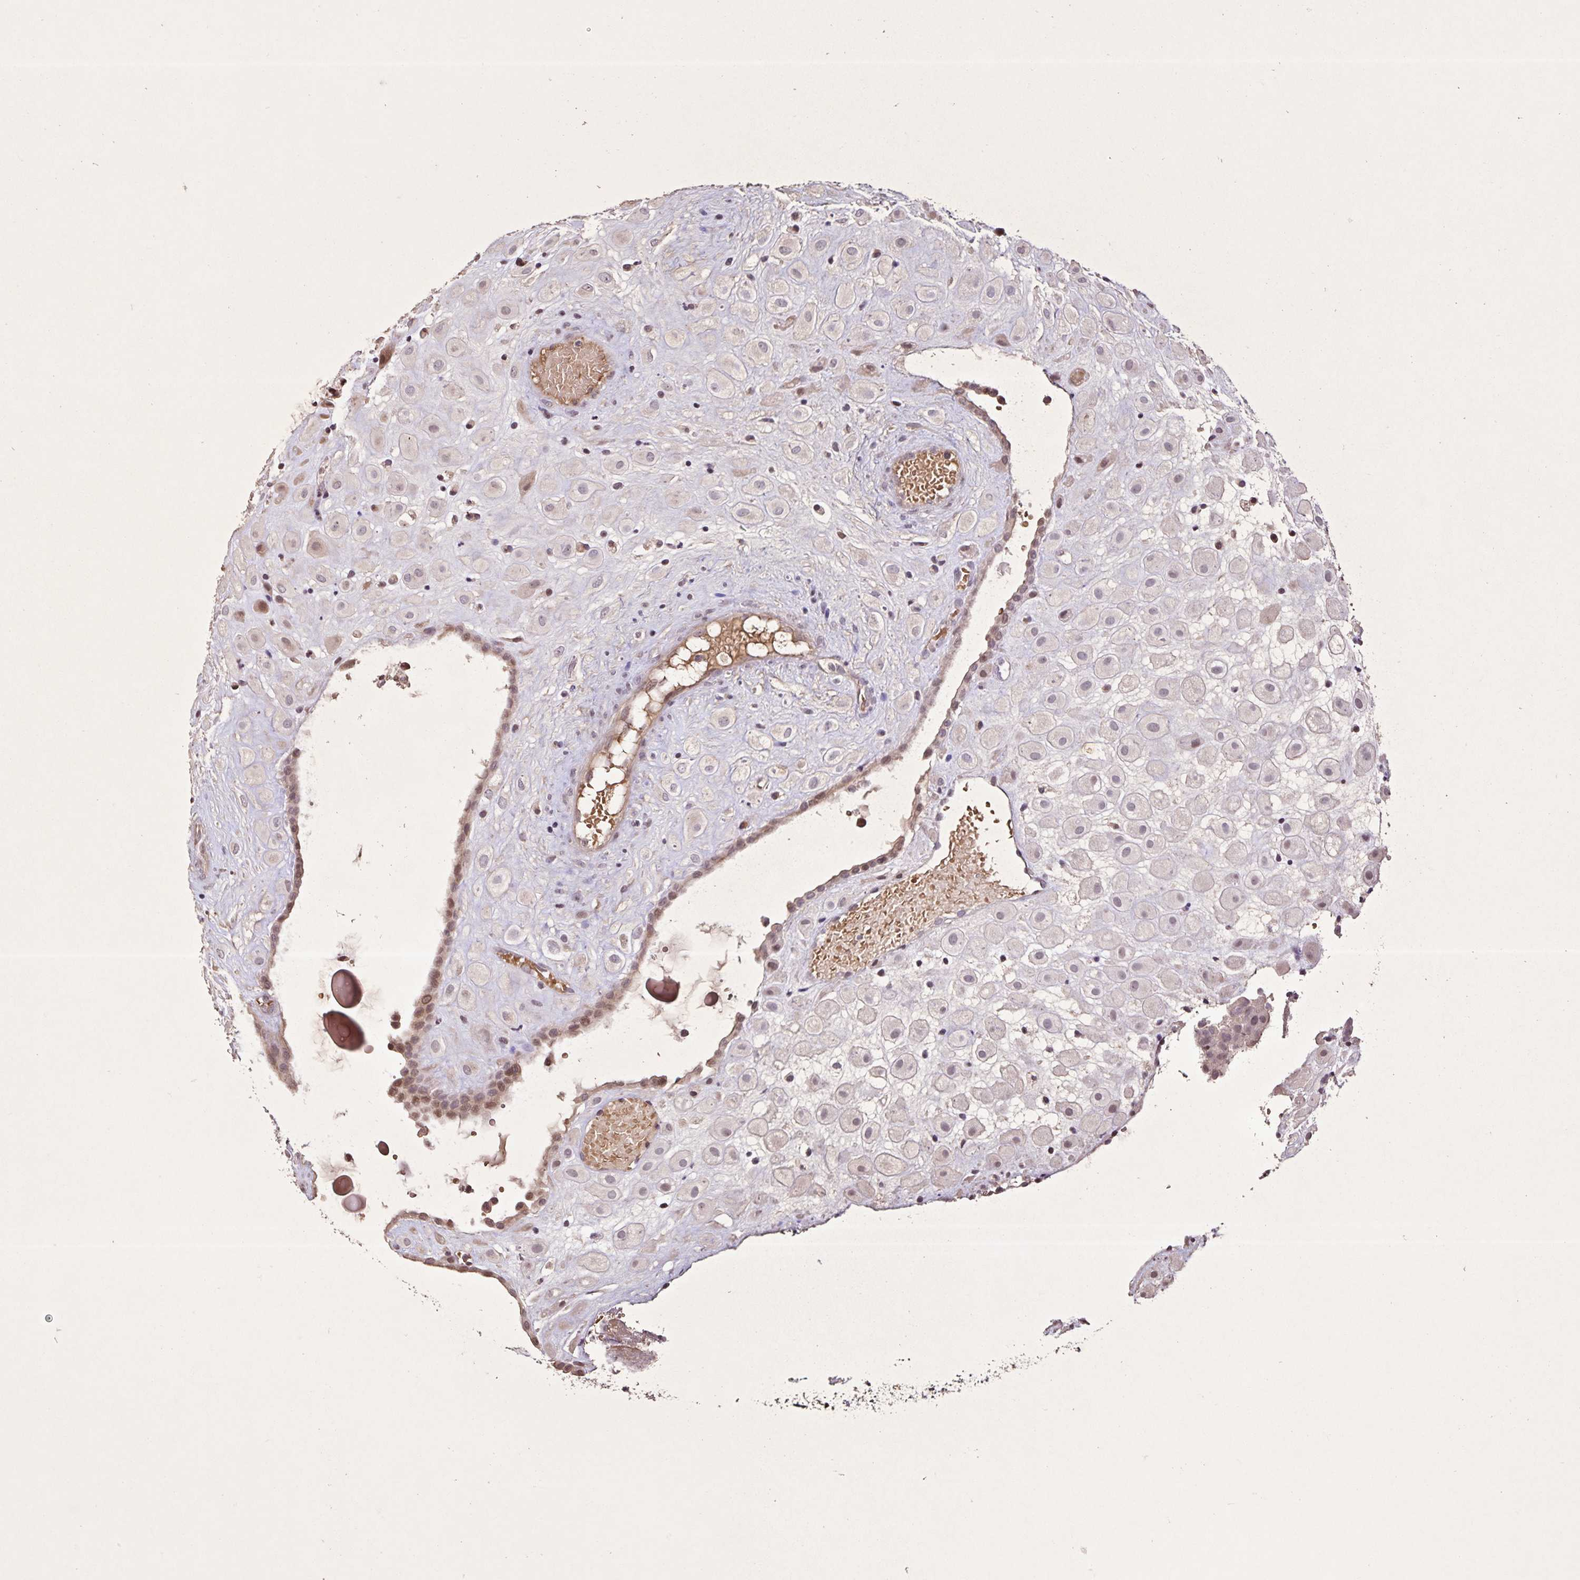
{"staining": {"intensity": "moderate", "quantity": "<25%", "location": "nuclear"}, "tissue": "placenta", "cell_type": "Decidual cells", "image_type": "normal", "snomed": [{"axis": "morphology", "description": "Normal tissue, NOS"}, {"axis": "topography", "description": "Placenta"}], "caption": "Decidual cells show low levels of moderate nuclear positivity in approximately <25% of cells in unremarkable human placenta.", "gene": "GDF2", "patient": {"sex": "female", "age": 24}}